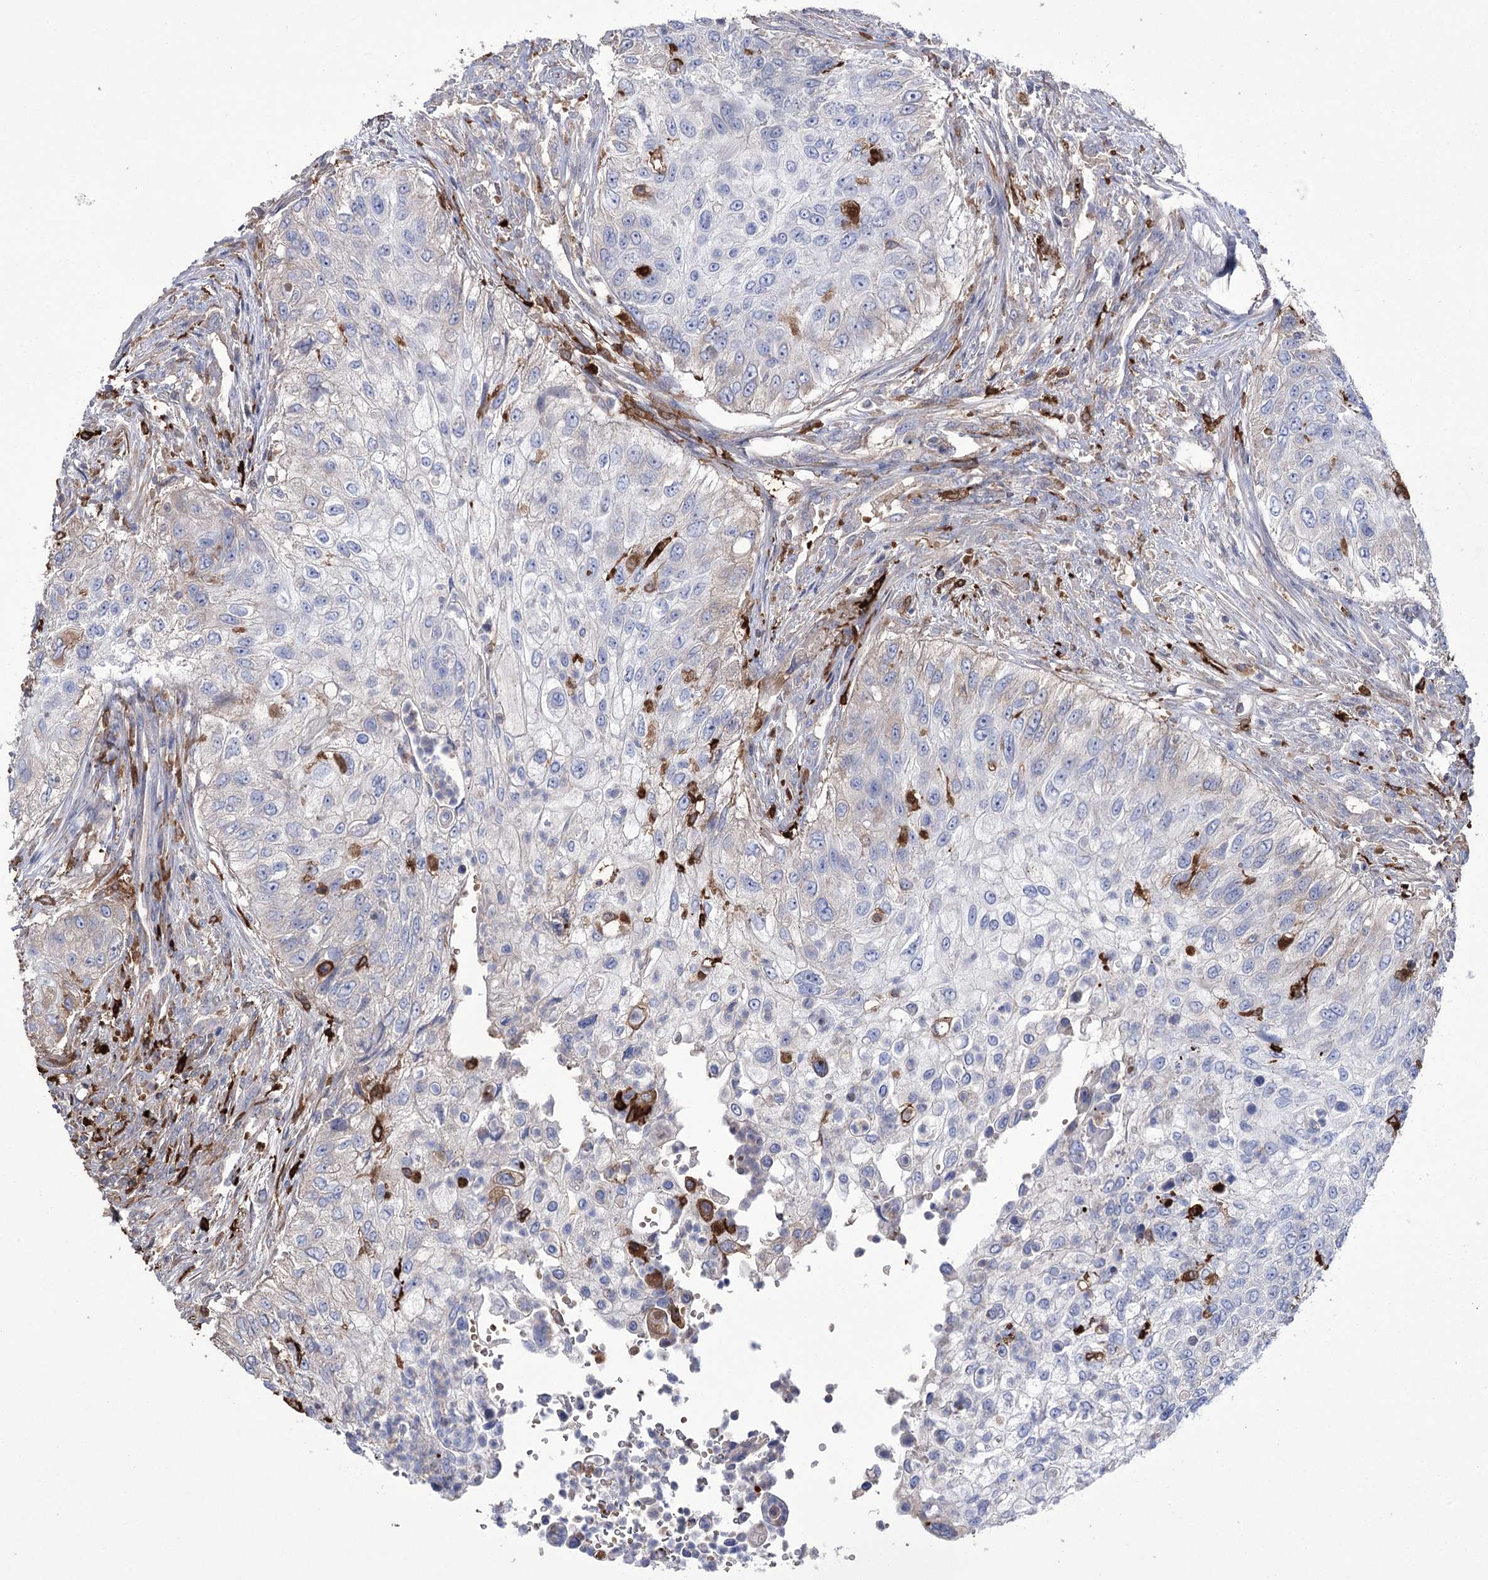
{"staining": {"intensity": "negative", "quantity": "none", "location": "none"}, "tissue": "urothelial cancer", "cell_type": "Tumor cells", "image_type": "cancer", "snomed": [{"axis": "morphology", "description": "Urothelial carcinoma, High grade"}, {"axis": "topography", "description": "Urinary bladder"}], "caption": "High magnification brightfield microscopy of urothelial cancer stained with DAB (brown) and counterstained with hematoxylin (blue): tumor cells show no significant positivity. (DAB IHC visualized using brightfield microscopy, high magnification).", "gene": "ZNF622", "patient": {"sex": "female", "age": 60}}